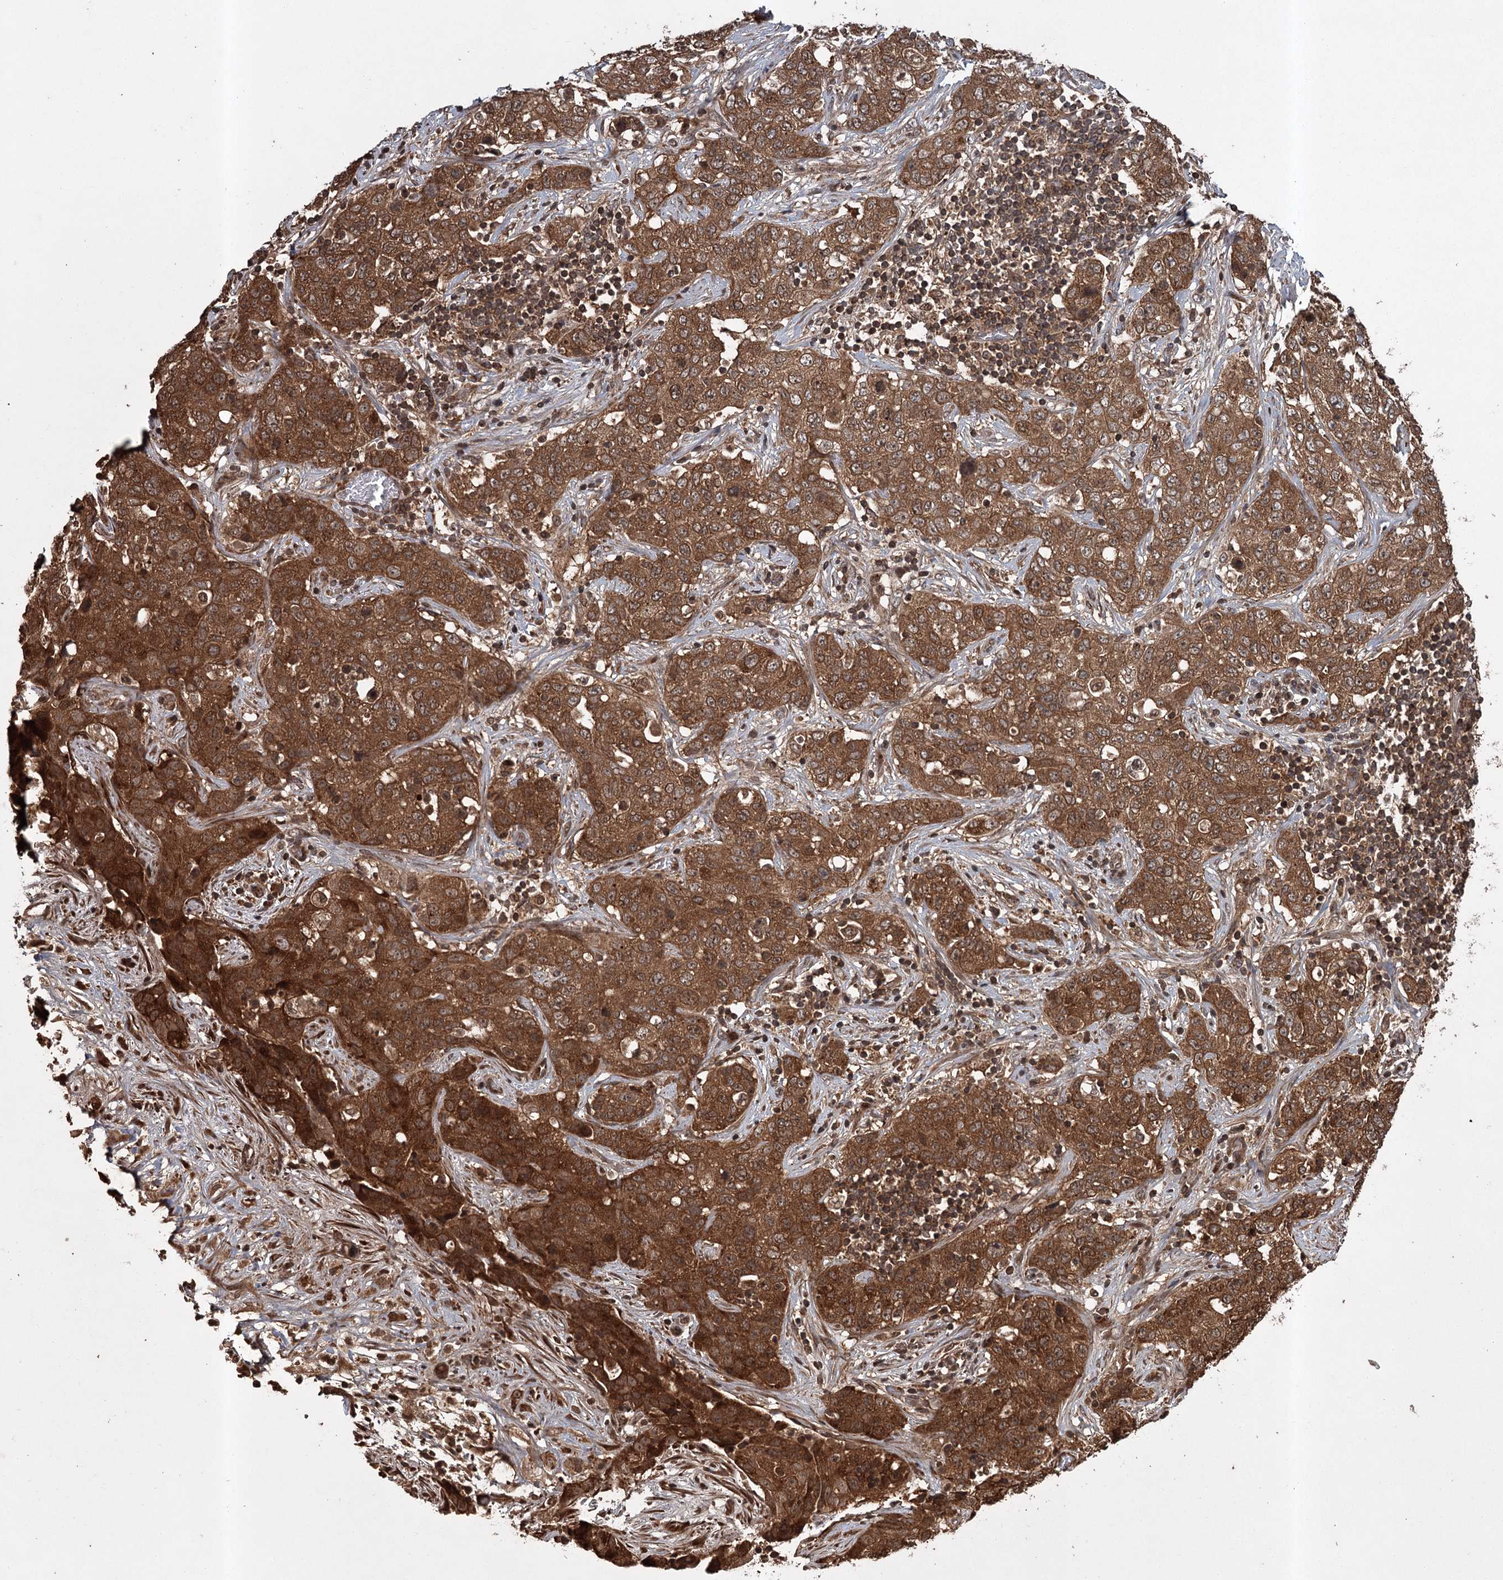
{"staining": {"intensity": "strong", "quantity": ">75%", "location": "cytoplasmic/membranous"}, "tissue": "stomach cancer", "cell_type": "Tumor cells", "image_type": "cancer", "snomed": [{"axis": "morphology", "description": "Normal tissue, NOS"}, {"axis": "morphology", "description": "Adenocarcinoma, NOS"}, {"axis": "topography", "description": "Lymph node"}, {"axis": "topography", "description": "Stomach"}], "caption": "Stomach cancer tissue displays strong cytoplasmic/membranous positivity in approximately >75% of tumor cells, visualized by immunohistochemistry.", "gene": "RPAP3", "patient": {"sex": "male", "age": 48}}